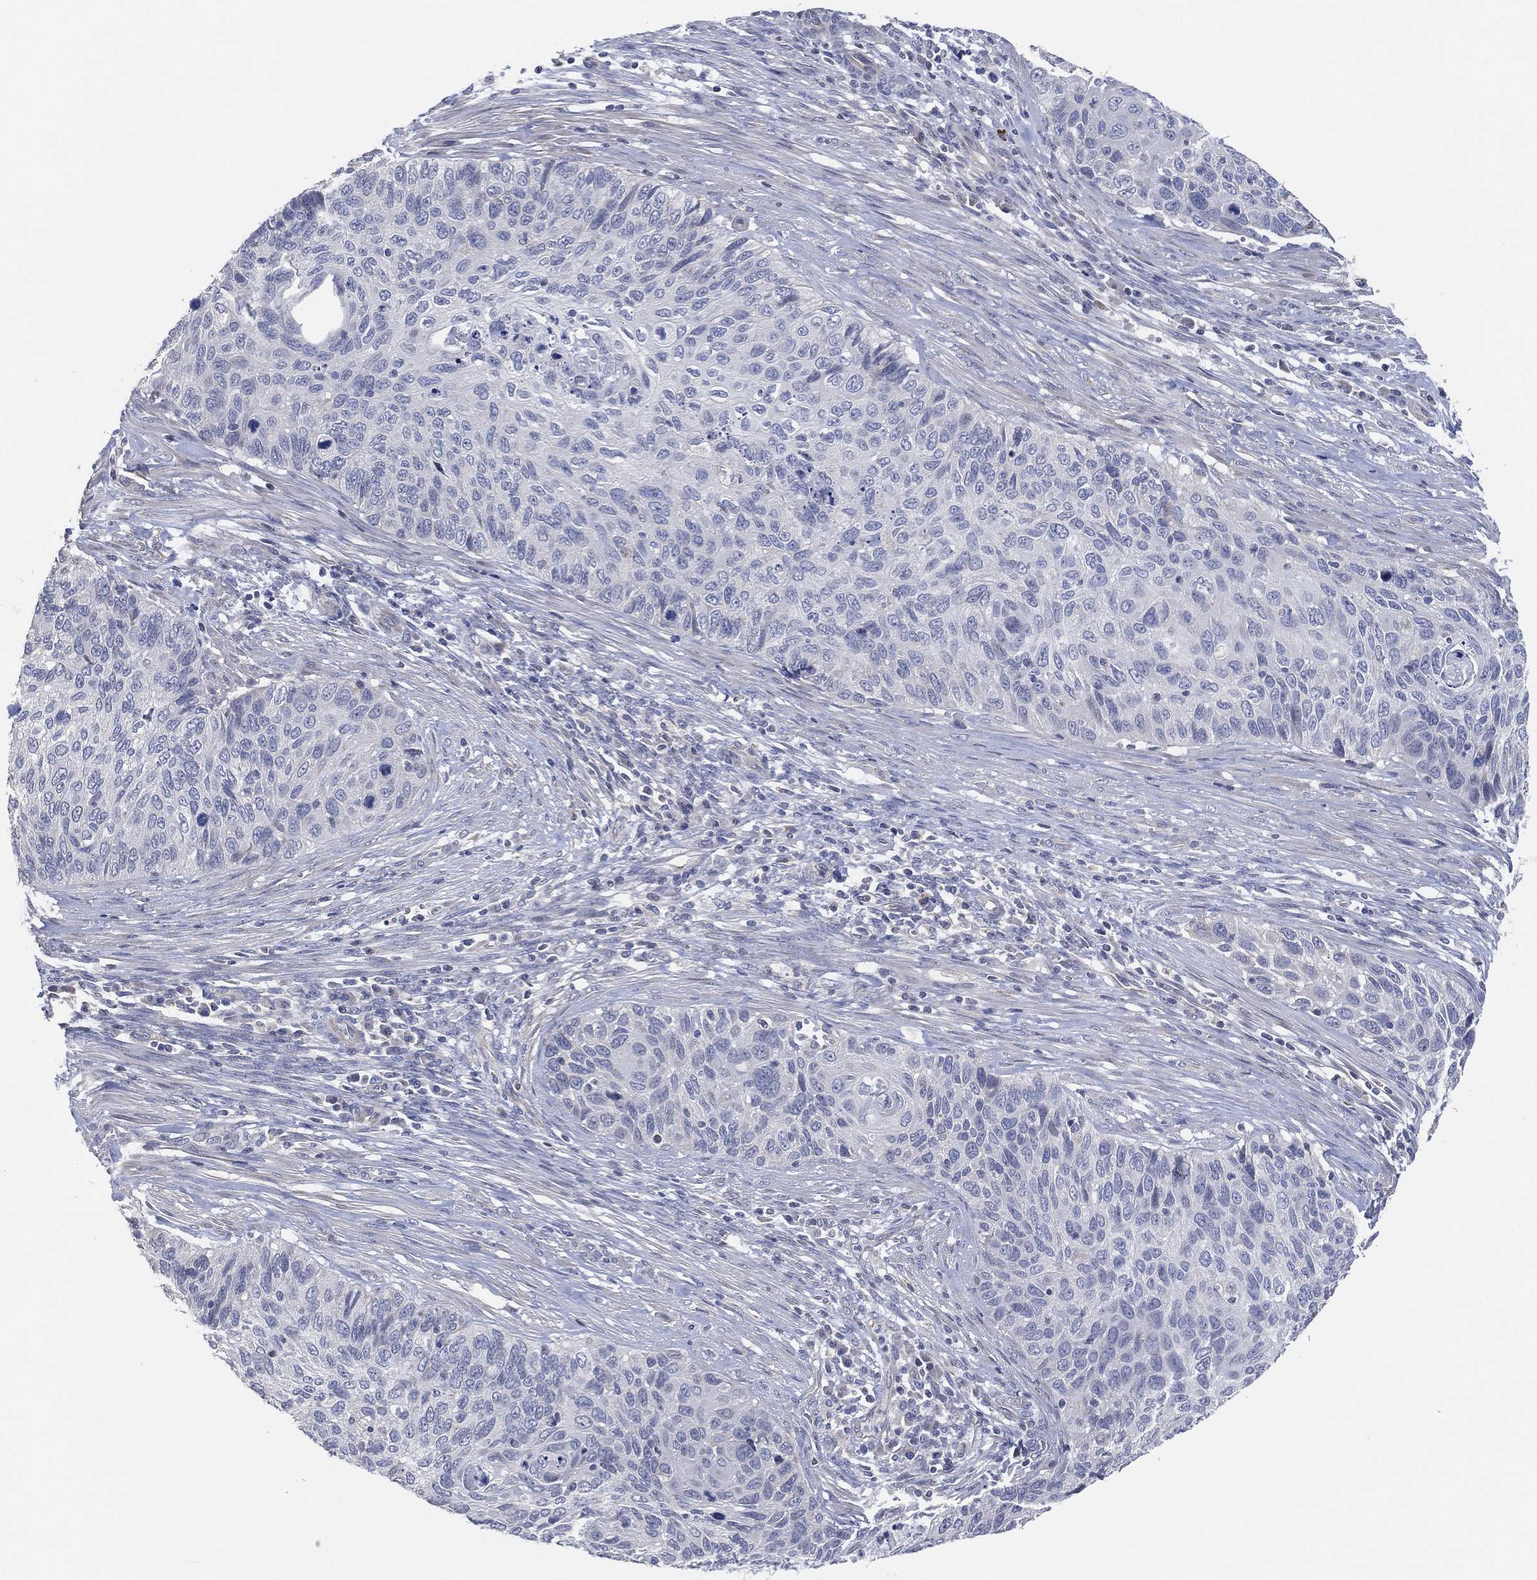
{"staining": {"intensity": "negative", "quantity": "none", "location": "none"}, "tissue": "cervical cancer", "cell_type": "Tumor cells", "image_type": "cancer", "snomed": [{"axis": "morphology", "description": "Squamous cell carcinoma, NOS"}, {"axis": "topography", "description": "Cervix"}], "caption": "This is an immunohistochemistry histopathology image of human squamous cell carcinoma (cervical). There is no positivity in tumor cells.", "gene": "CFTR", "patient": {"sex": "female", "age": 70}}